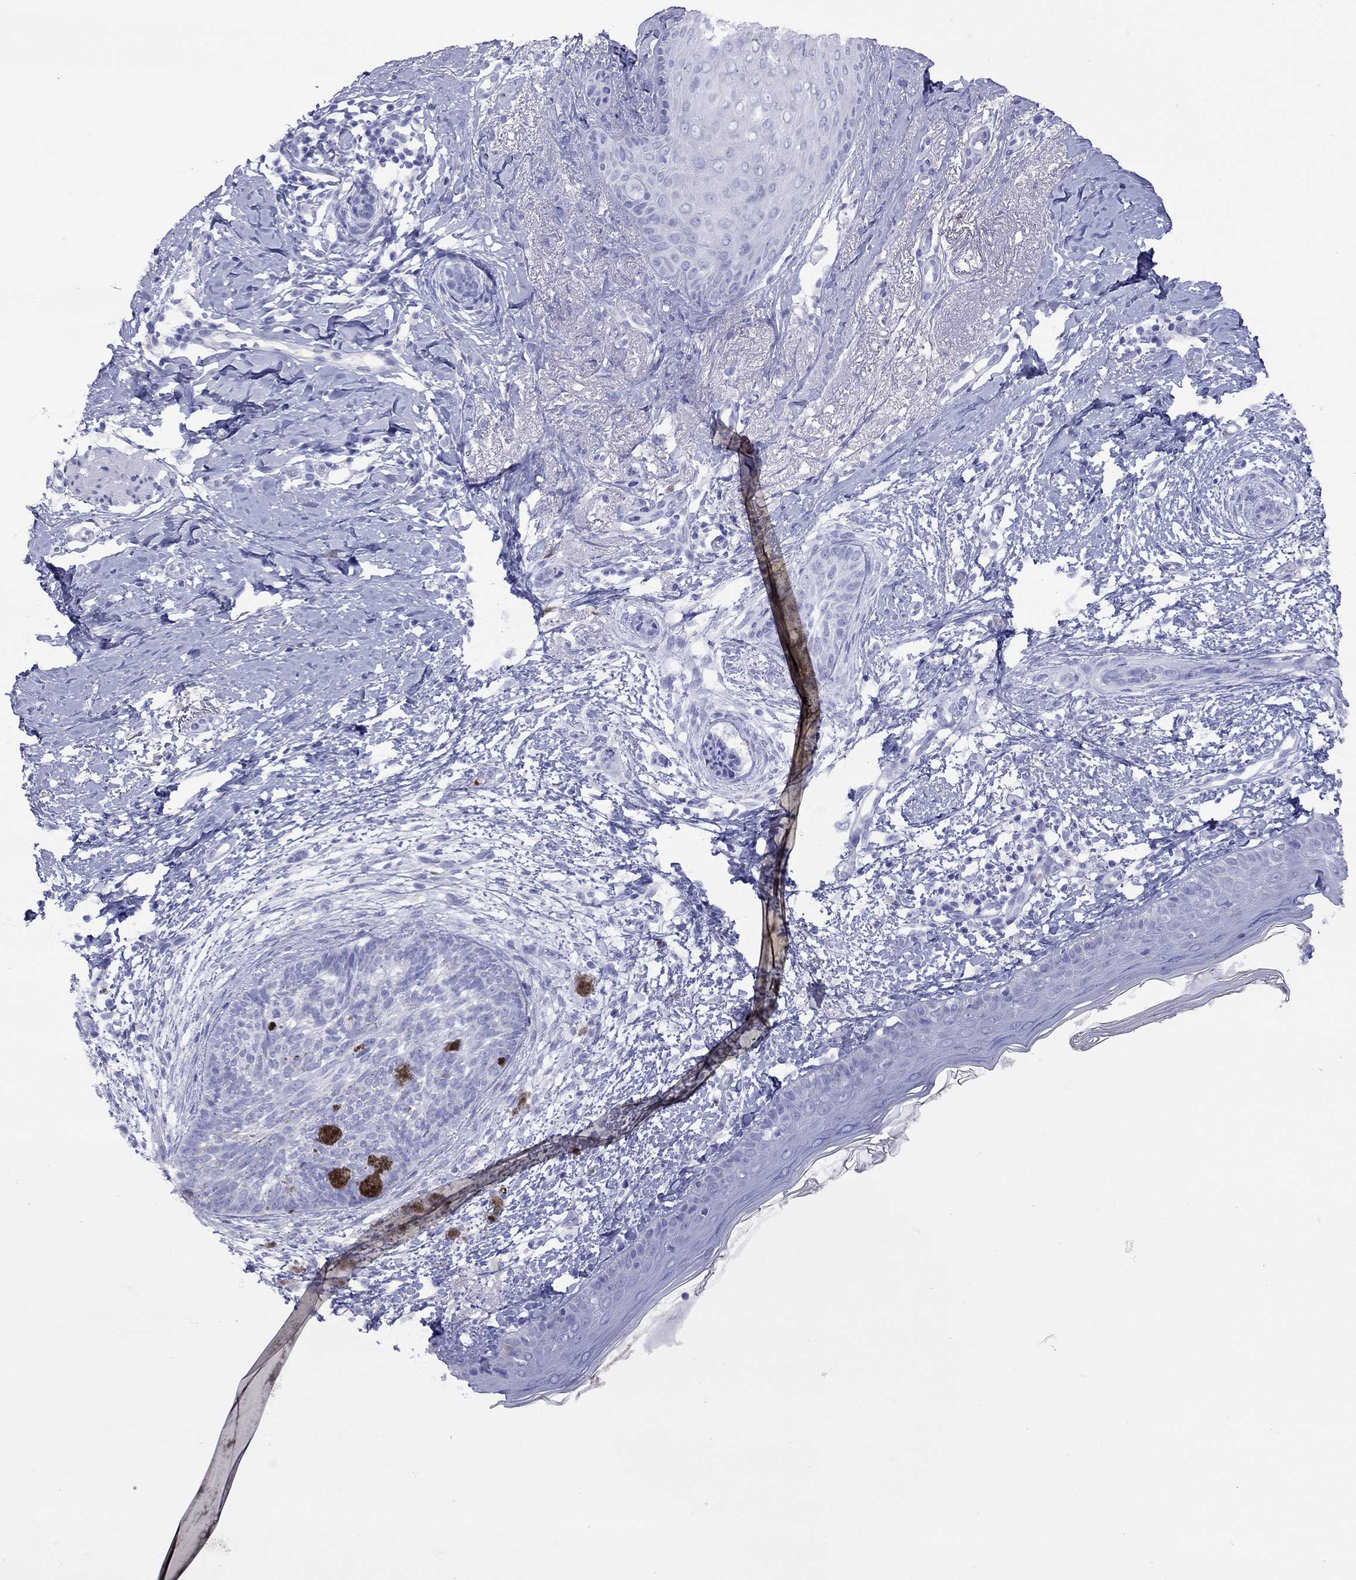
{"staining": {"intensity": "negative", "quantity": "none", "location": "none"}, "tissue": "skin cancer", "cell_type": "Tumor cells", "image_type": "cancer", "snomed": [{"axis": "morphology", "description": "Normal tissue, NOS"}, {"axis": "morphology", "description": "Basal cell carcinoma"}, {"axis": "topography", "description": "Skin"}], "caption": "An image of skin cancer (basal cell carcinoma) stained for a protein shows no brown staining in tumor cells.", "gene": "SLAMF1", "patient": {"sex": "male", "age": 84}}